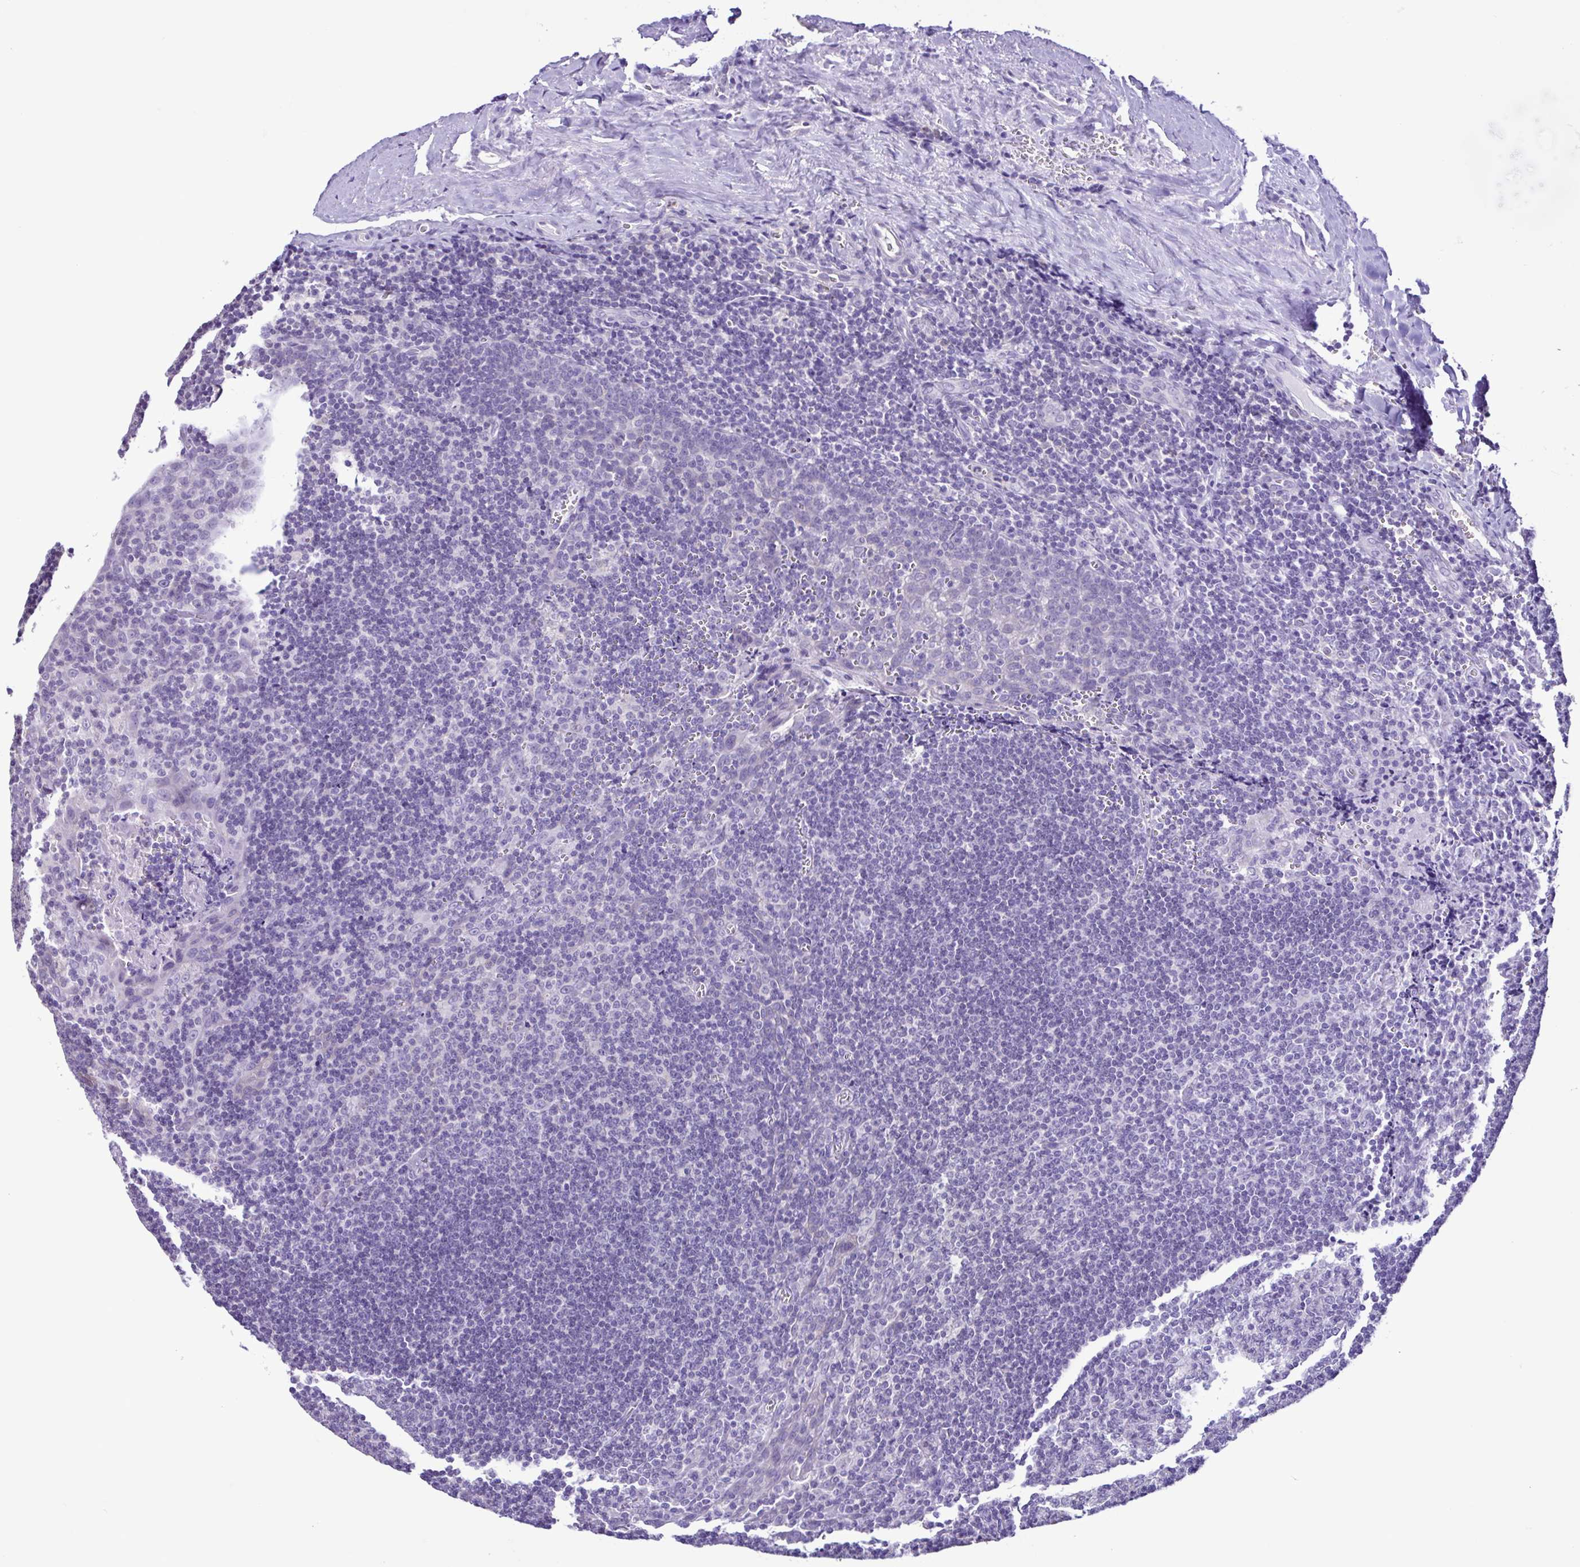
{"staining": {"intensity": "negative", "quantity": "none", "location": "none"}, "tissue": "tonsil", "cell_type": "Germinal center cells", "image_type": "normal", "snomed": [{"axis": "morphology", "description": "Normal tissue, NOS"}, {"axis": "morphology", "description": "Inflammation, NOS"}, {"axis": "topography", "description": "Tonsil"}], "caption": "IHC histopathology image of unremarkable tonsil: tonsil stained with DAB shows no significant protein staining in germinal center cells.", "gene": "CBY2", "patient": {"sex": "female", "age": 31}}